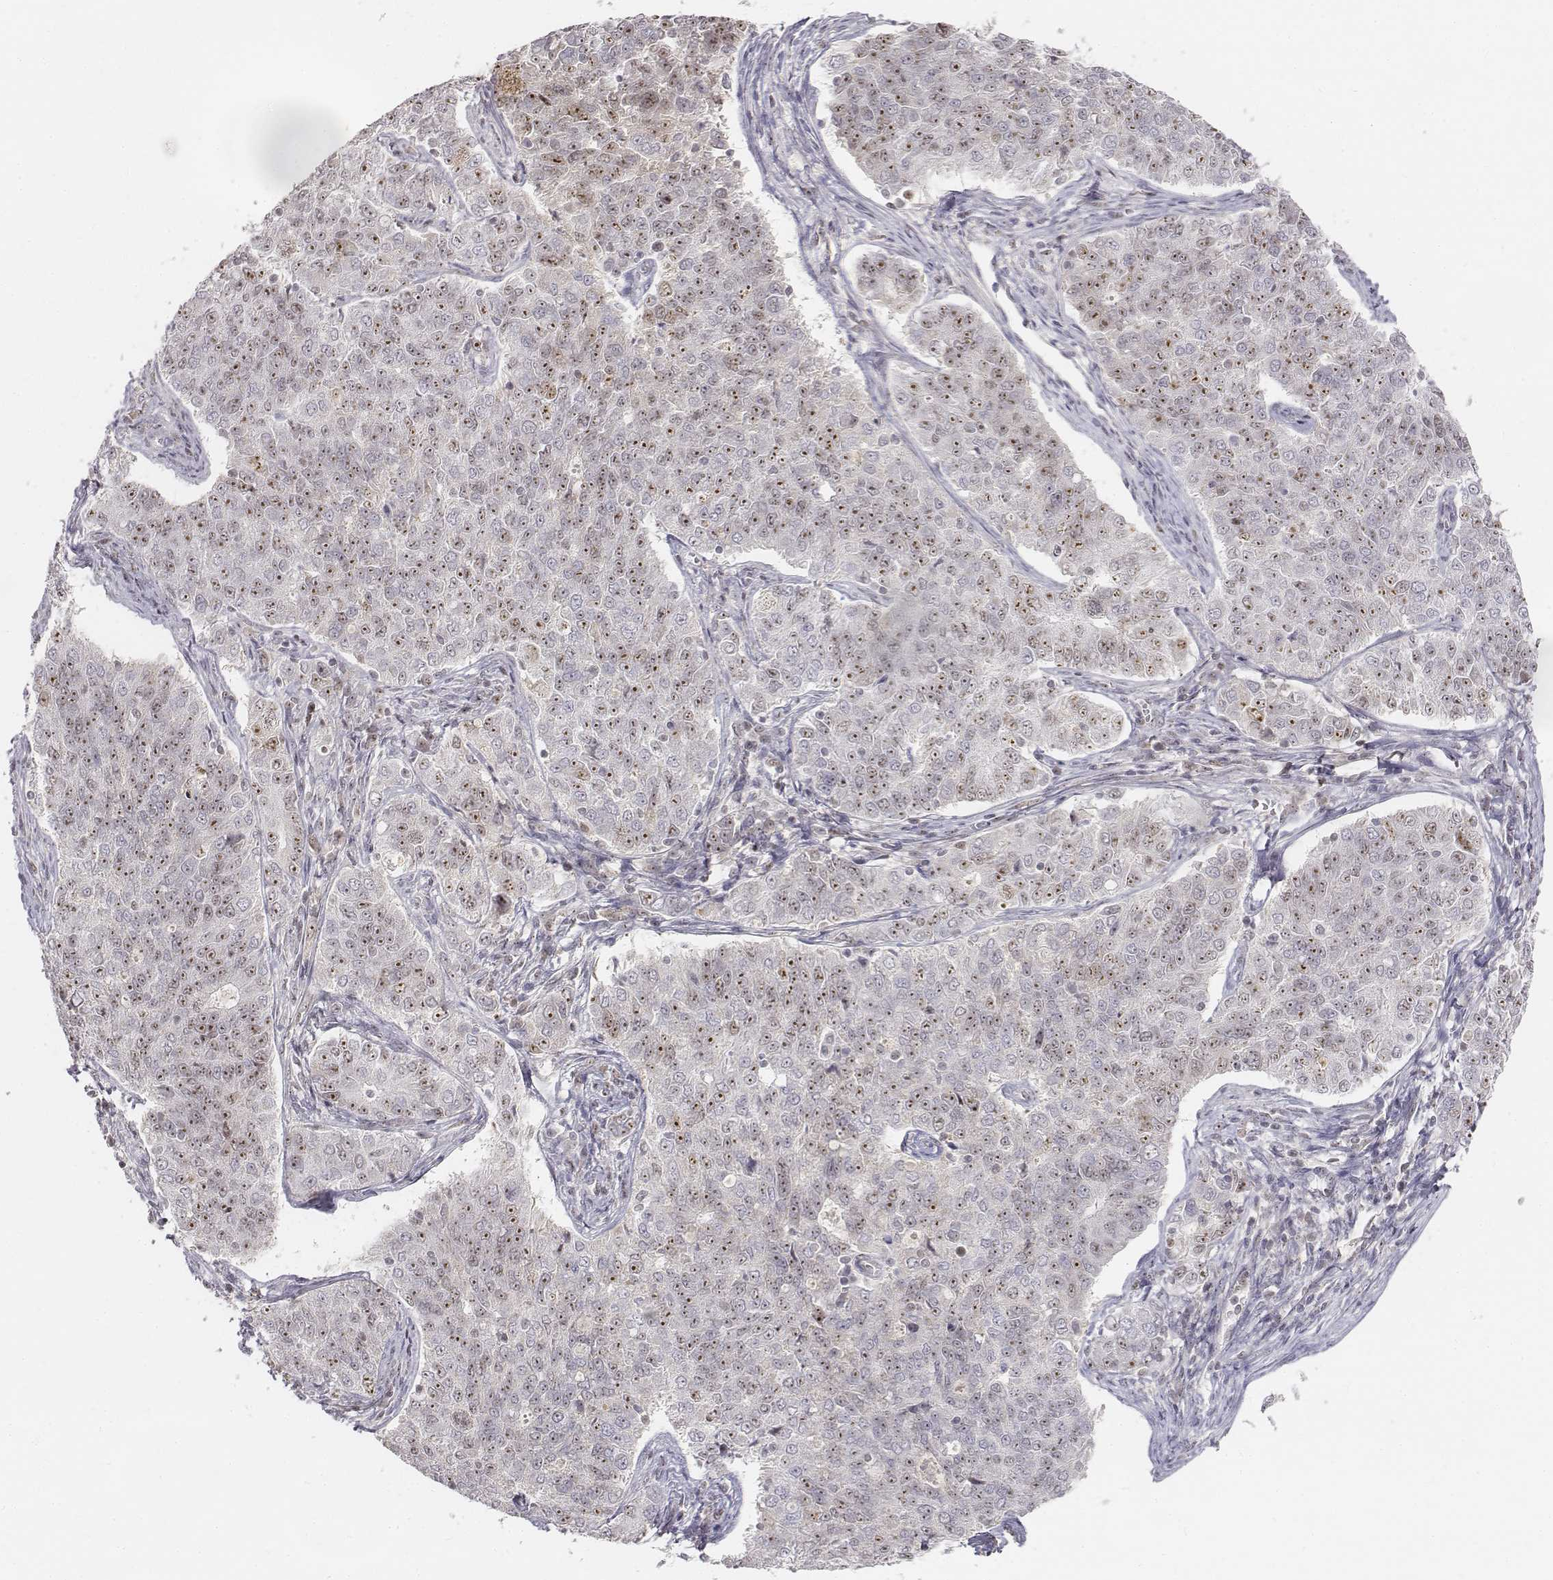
{"staining": {"intensity": "weak", "quantity": ">75%", "location": "nuclear"}, "tissue": "endometrial cancer", "cell_type": "Tumor cells", "image_type": "cancer", "snomed": [{"axis": "morphology", "description": "Adenocarcinoma, NOS"}, {"axis": "topography", "description": "Endometrium"}], "caption": "Protein expression analysis of endometrial adenocarcinoma demonstrates weak nuclear staining in approximately >75% of tumor cells. Nuclei are stained in blue.", "gene": "PHF6", "patient": {"sex": "female", "age": 43}}